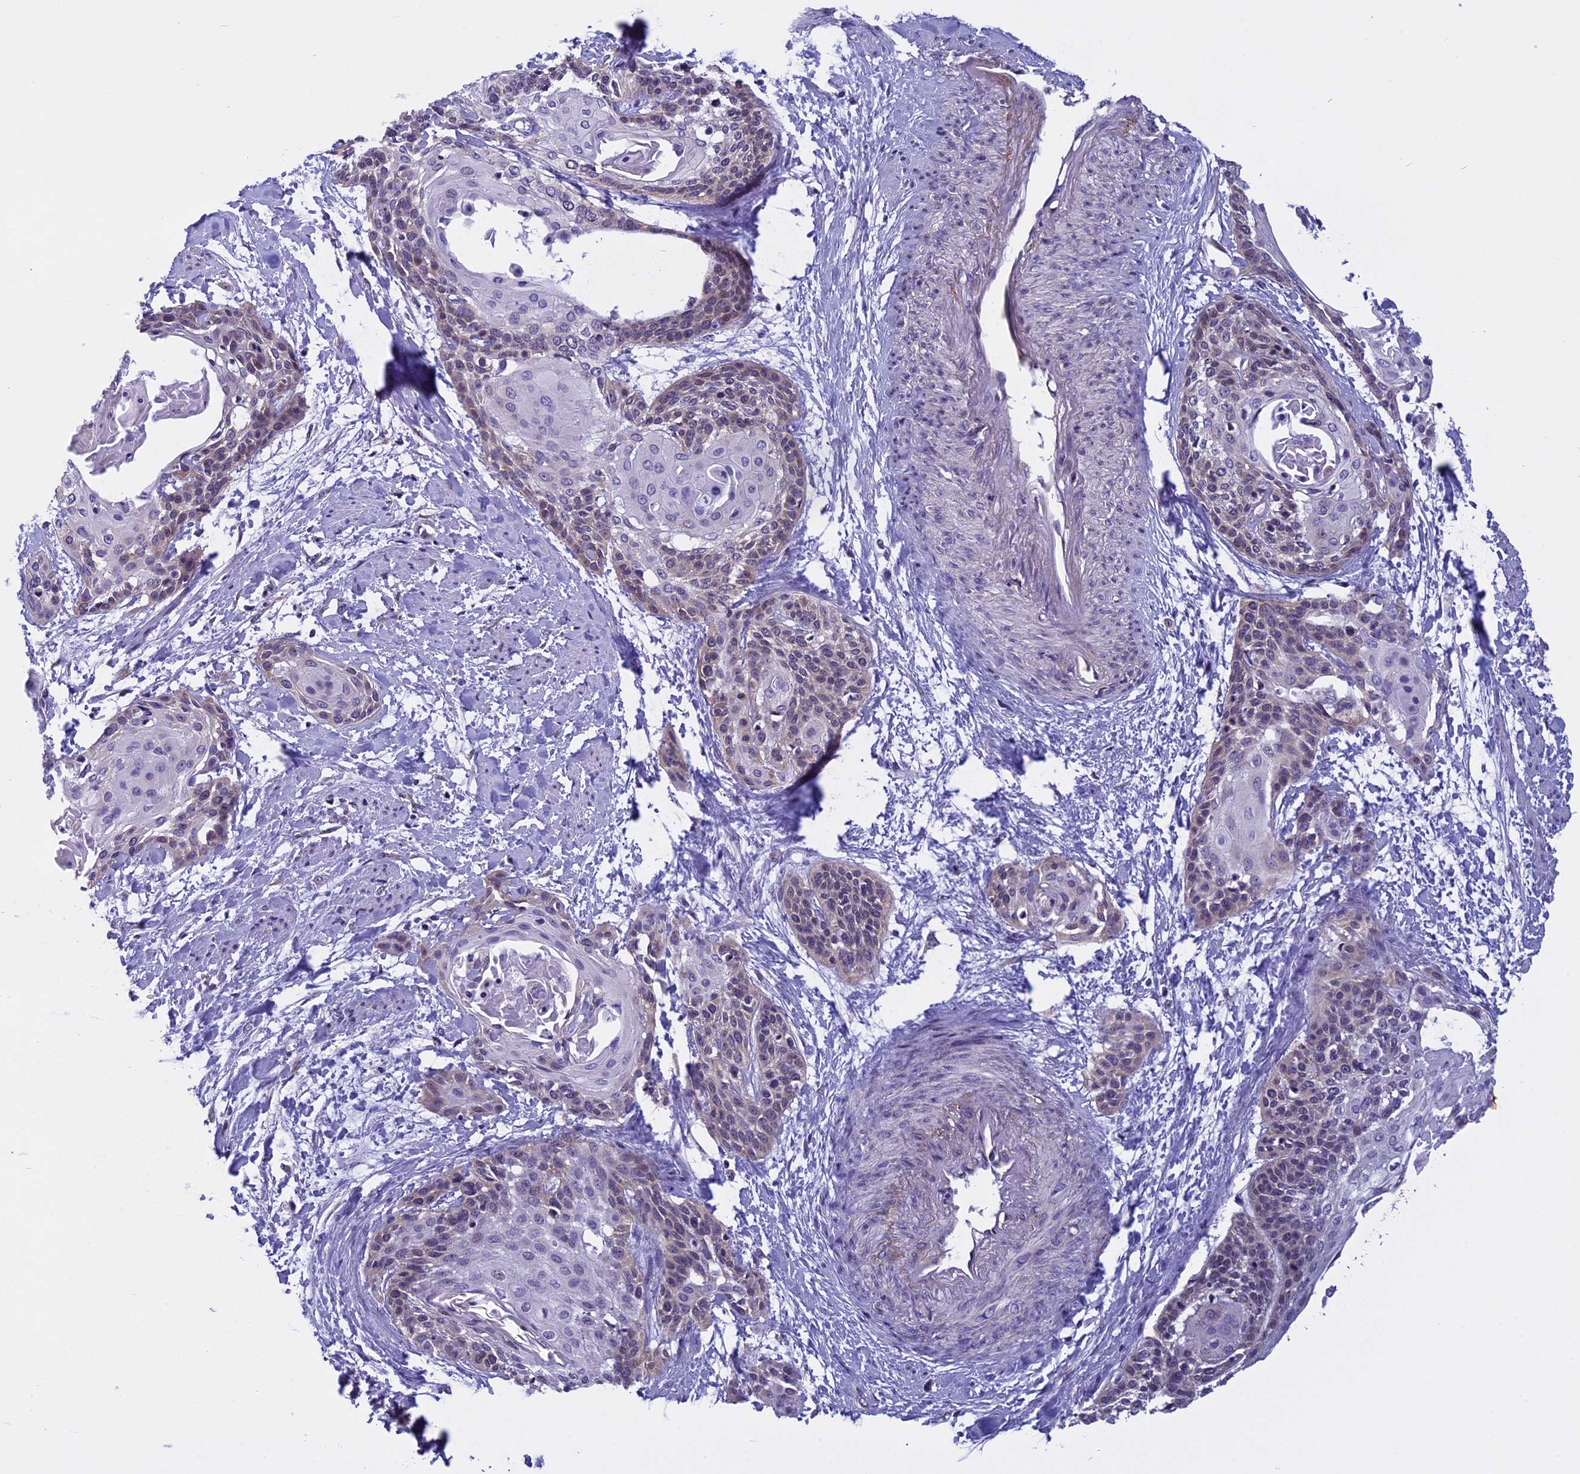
{"staining": {"intensity": "weak", "quantity": "25%-75%", "location": "cytoplasmic/membranous"}, "tissue": "cervical cancer", "cell_type": "Tumor cells", "image_type": "cancer", "snomed": [{"axis": "morphology", "description": "Squamous cell carcinoma, NOS"}, {"axis": "topography", "description": "Cervix"}], "caption": "Cervical cancer stained with DAB (3,3'-diaminobenzidine) immunohistochemistry (IHC) demonstrates low levels of weak cytoplasmic/membranous expression in approximately 25%-75% of tumor cells.", "gene": "ZNF317", "patient": {"sex": "female", "age": 57}}